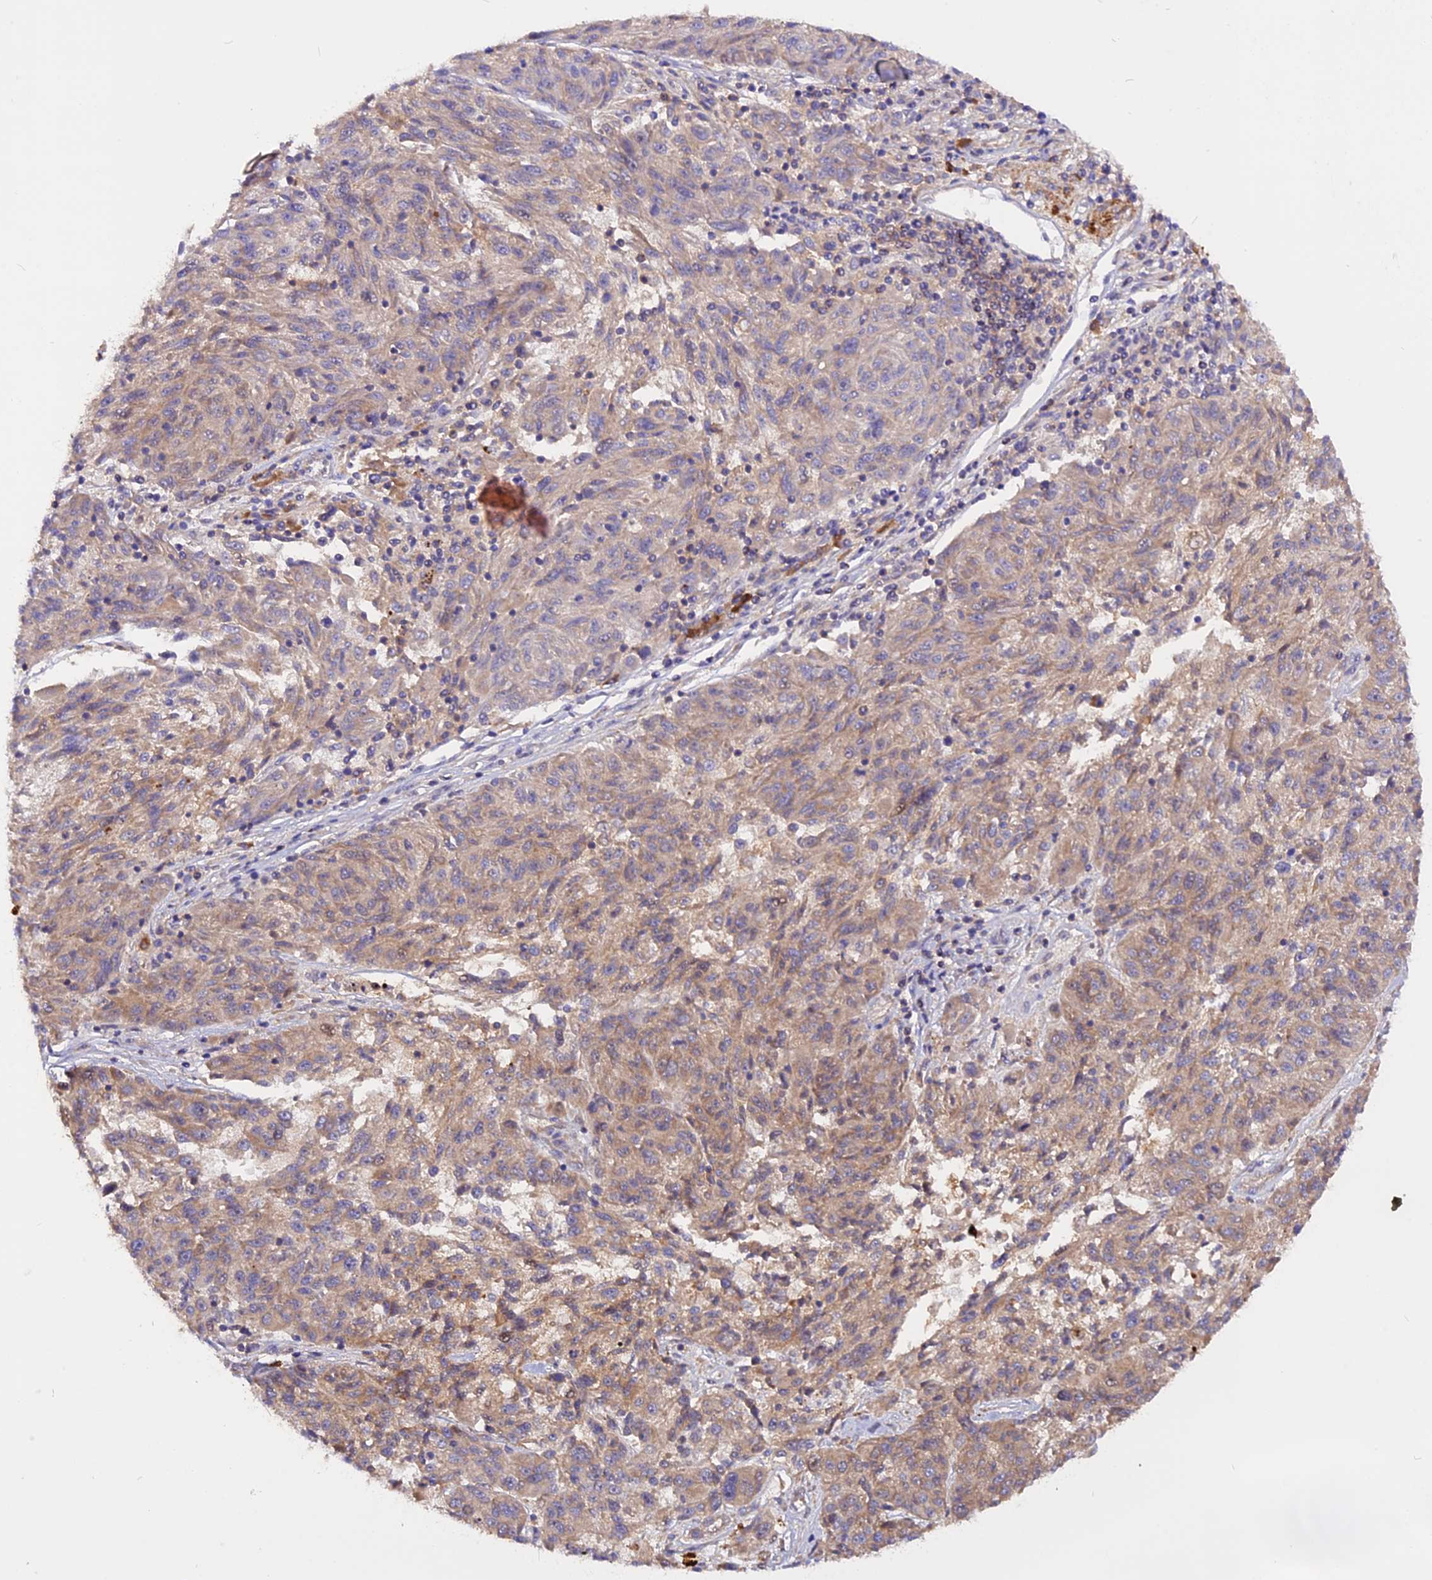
{"staining": {"intensity": "moderate", "quantity": "25%-75%", "location": "cytoplasmic/membranous"}, "tissue": "melanoma", "cell_type": "Tumor cells", "image_type": "cancer", "snomed": [{"axis": "morphology", "description": "Malignant melanoma, NOS"}, {"axis": "topography", "description": "Skin"}], "caption": "This is an image of immunohistochemistry (IHC) staining of melanoma, which shows moderate expression in the cytoplasmic/membranous of tumor cells.", "gene": "MARK4", "patient": {"sex": "male", "age": 53}}